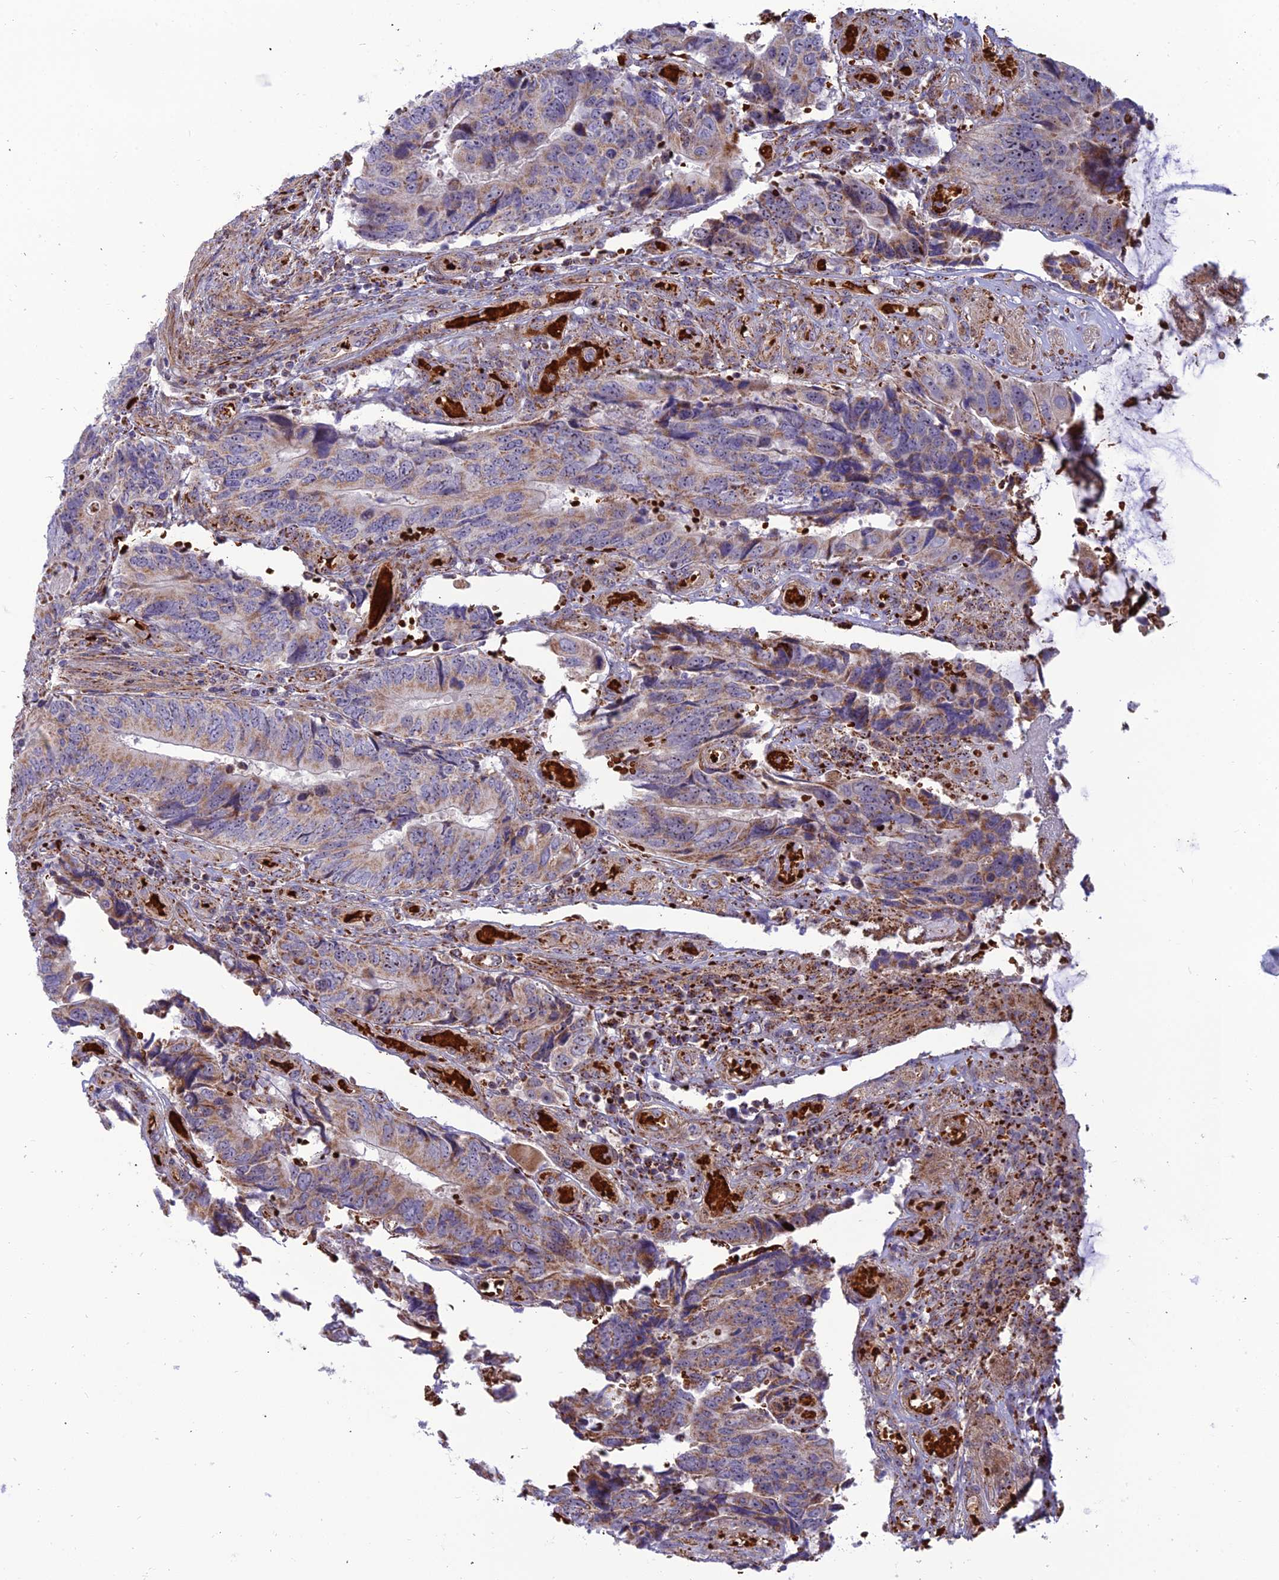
{"staining": {"intensity": "moderate", "quantity": ">75%", "location": "cytoplasmic/membranous"}, "tissue": "colorectal cancer", "cell_type": "Tumor cells", "image_type": "cancer", "snomed": [{"axis": "morphology", "description": "Adenocarcinoma, NOS"}, {"axis": "topography", "description": "Colon"}], "caption": "Colorectal cancer (adenocarcinoma) stained with DAB (3,3'-diaminobenzidine) immunohistochemistry demonstrates medium levels of moderate cytoplasmic/membranous positivity in about >75% of tumor cells.", "gene": "SLC35F4", "patient": {"sex": "male", "age": 87}}